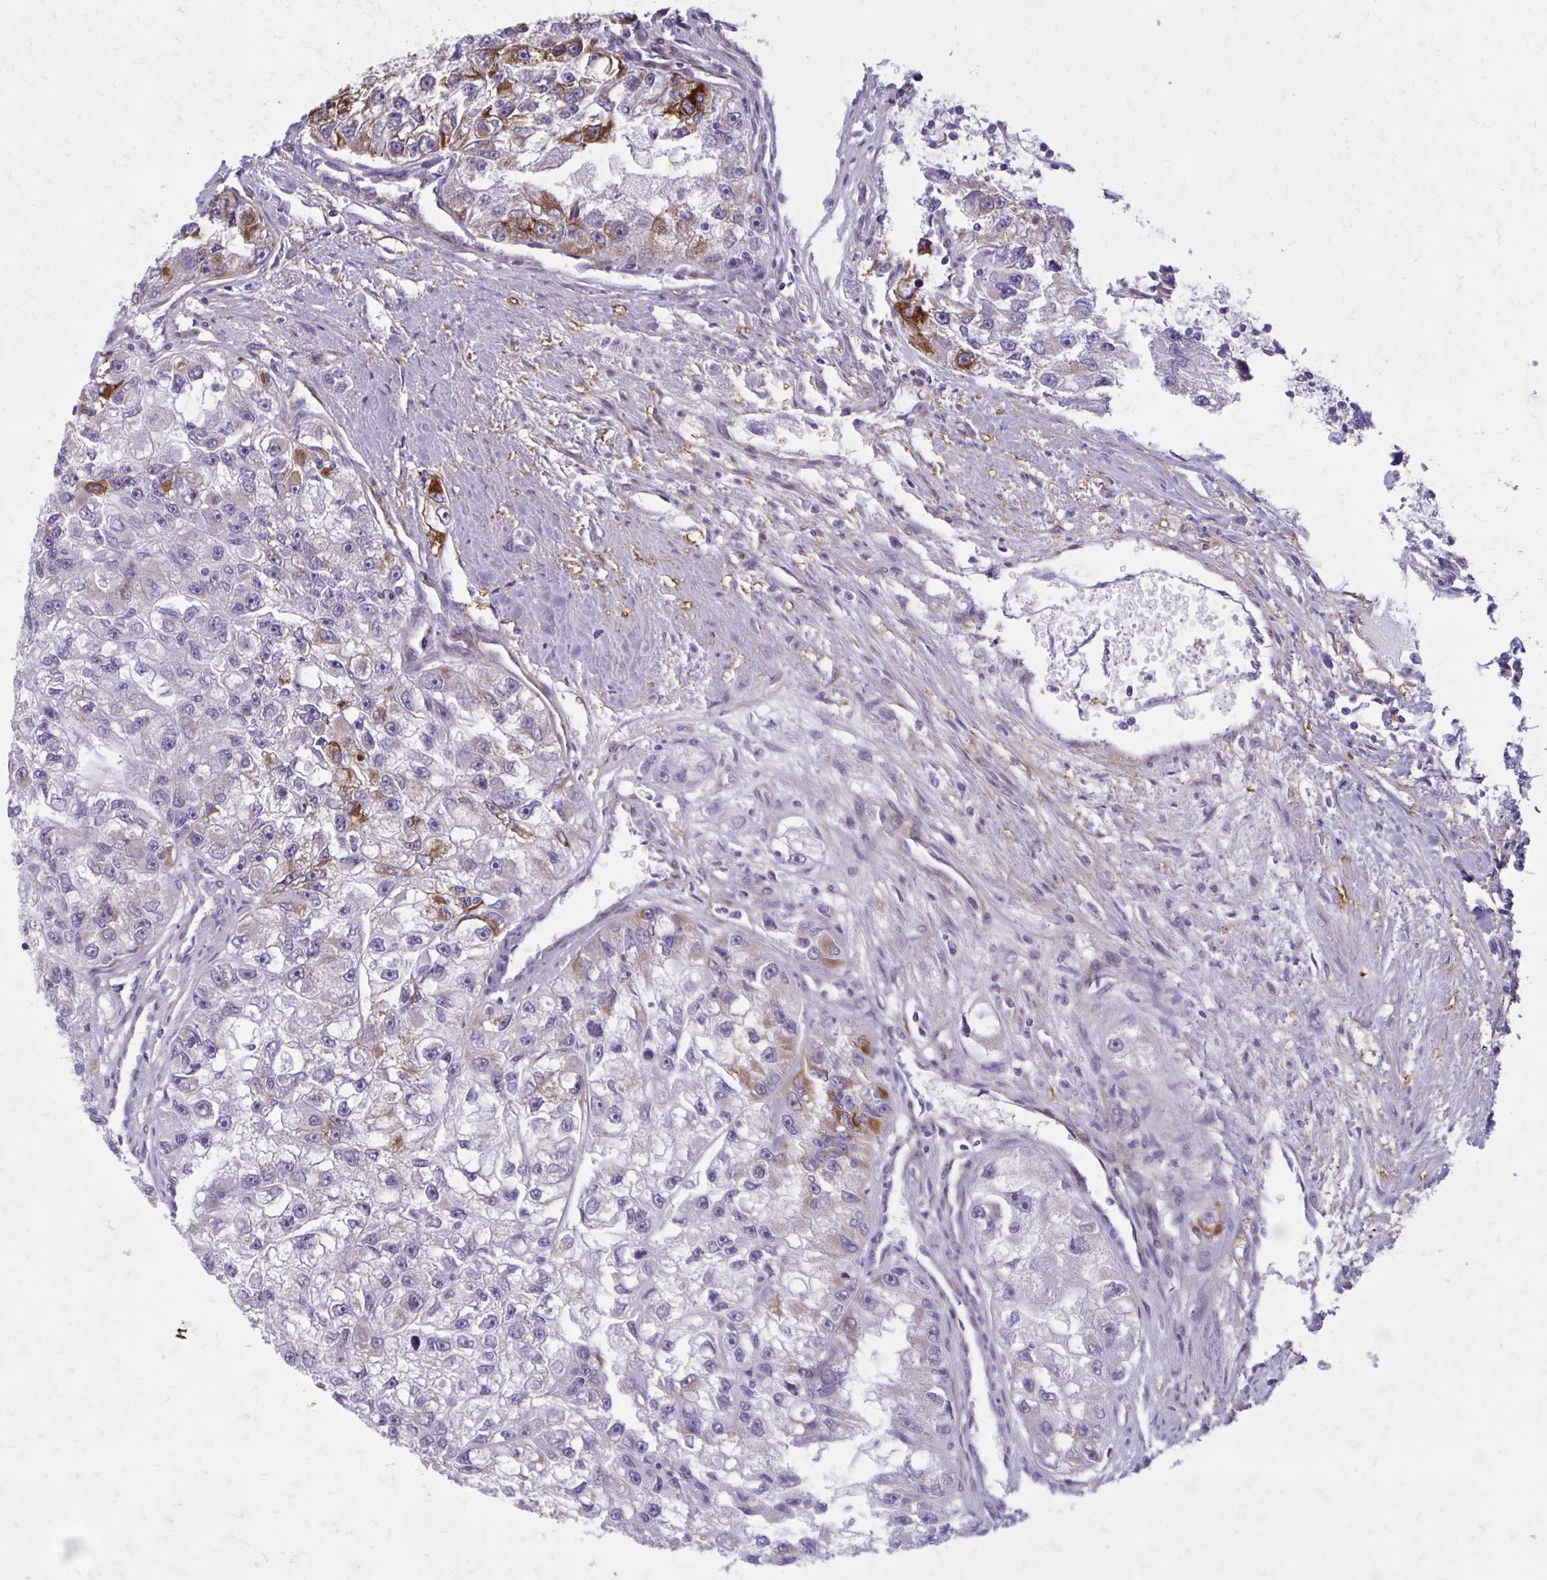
{"staining": {"intensity": "strong", "quantity": "<25%", "location": "cytoplasmic/membranous"}, "tissue": "renal cancer", "cell_type": "Tumor cells", "image_type": "cancer", "snomed": [{"axis": "morphology", "description": "Adenocarcinoma, NOS"}, {"axis": "topography", "description": "Kidney"}], "caption": "Human renal cancer (adenocarcinoma) stained with a brown dye exhibits strong cytoplasmic/membranous positive positivity in approximately <25% of tumor cells.", "gene": "AKAP12", "patient": {"sex": "male", "age": 63}}